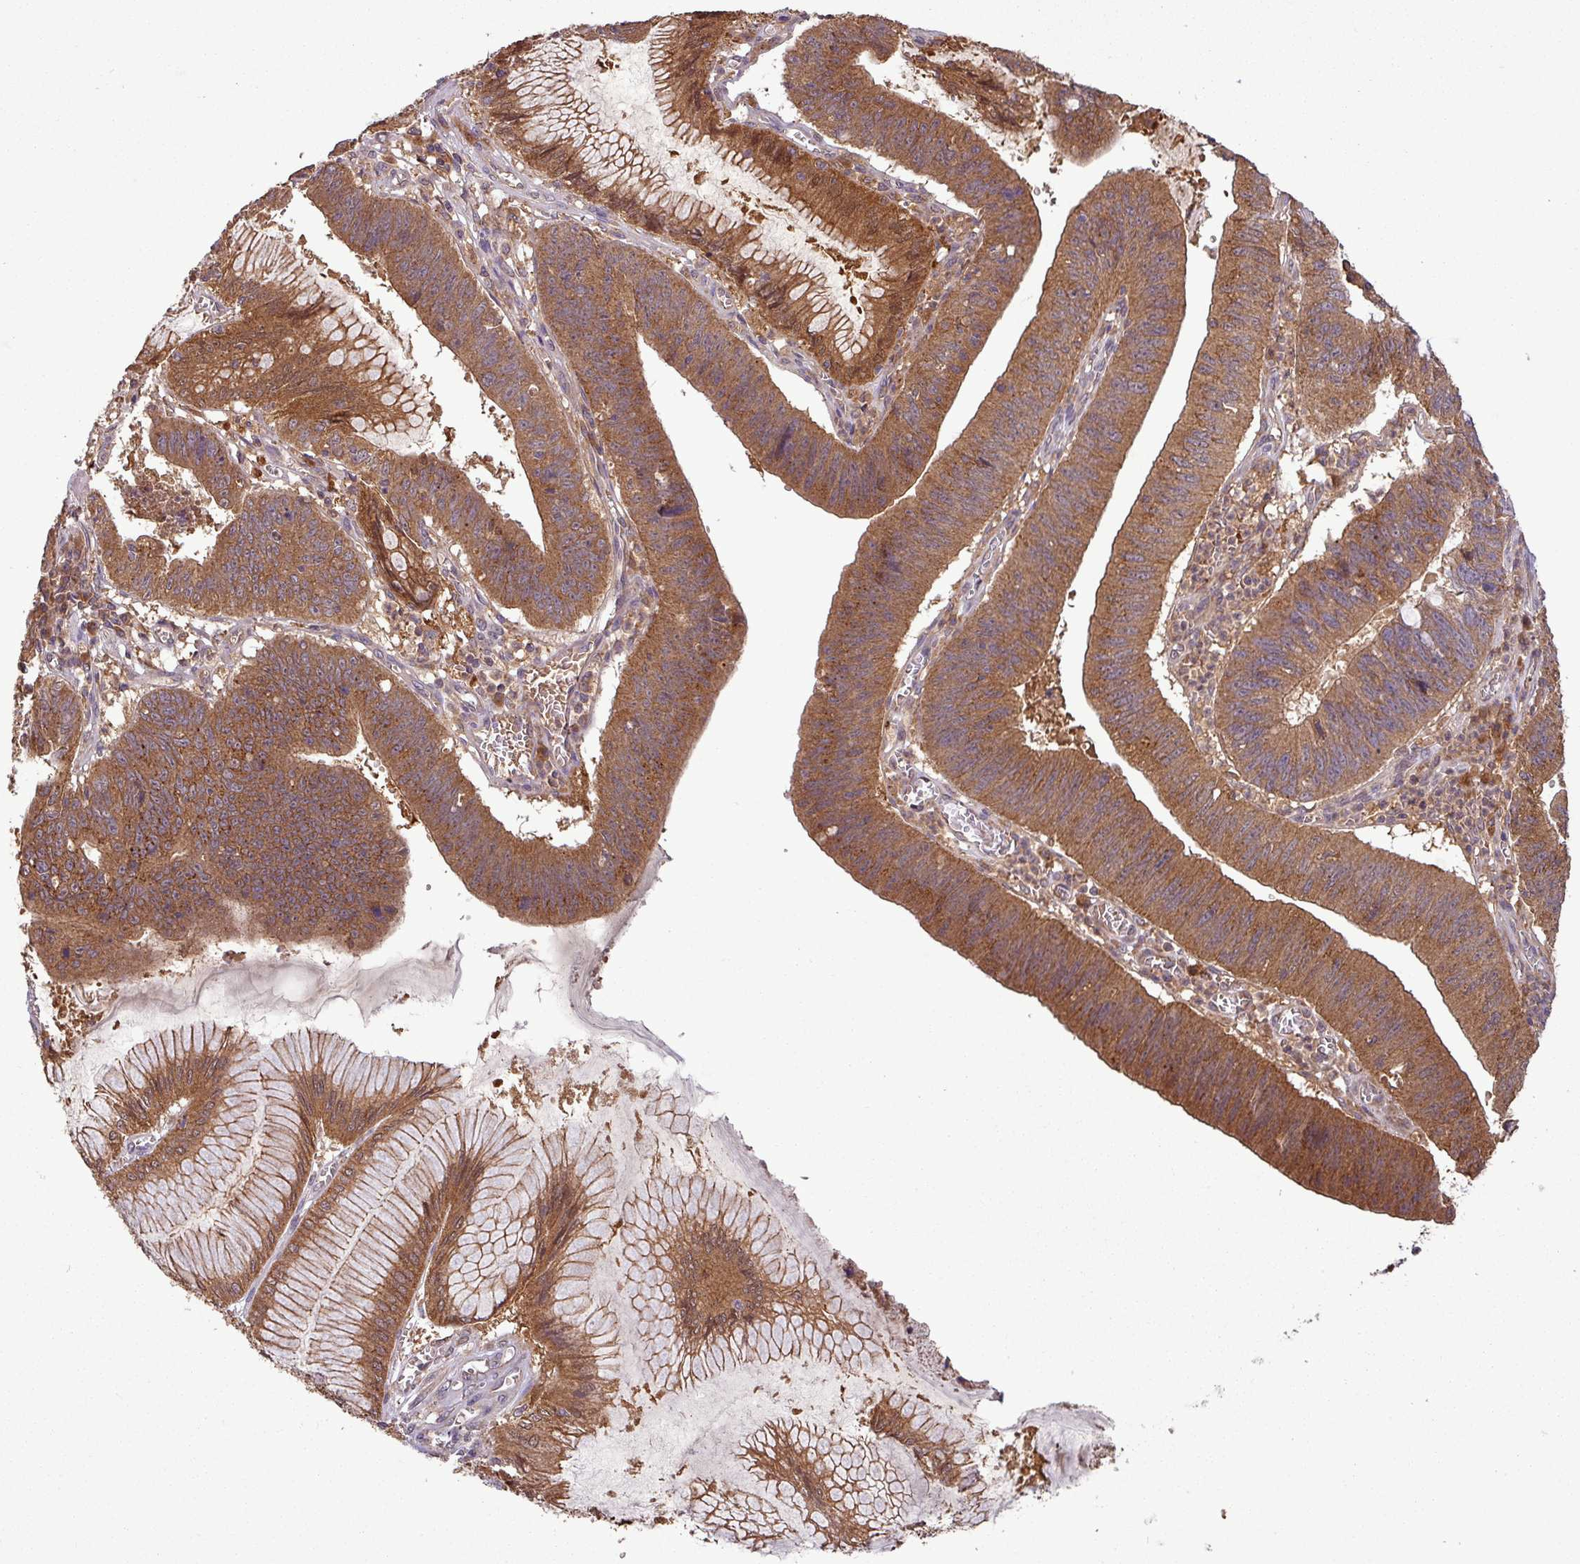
{"staining": {"intensity": "moderate", "quantity": ">75%", "location": "cytoplasmic/membranous"}, "tissue": "stomach cancer", "cell_type": "Tumor cells", "image_type": "cancer", "snomed": [{"axis": "morphology", "description": "Adenocarcinoma, NOS"}, {"axis": "topography", "description": "Stomach"}], "caption": "High-magnification brightfield microscopy of adenocarcinoma (stomach) stained with DAB (brown) and counterstained with hematoxylin (blue). tumor cells exhibit moderate cytoplasmic/membranous staining is appreciated in approximately>75% of cells. The staining was performed using DAB (3,3'-diaminobenzidine) to visualize the protein expression in brown, while the nuclei were stained in blue with hematoxylin (Magnification: 20x).", "gene": "NT5C3A", "patient": {"sex": "male", "age": 59}}